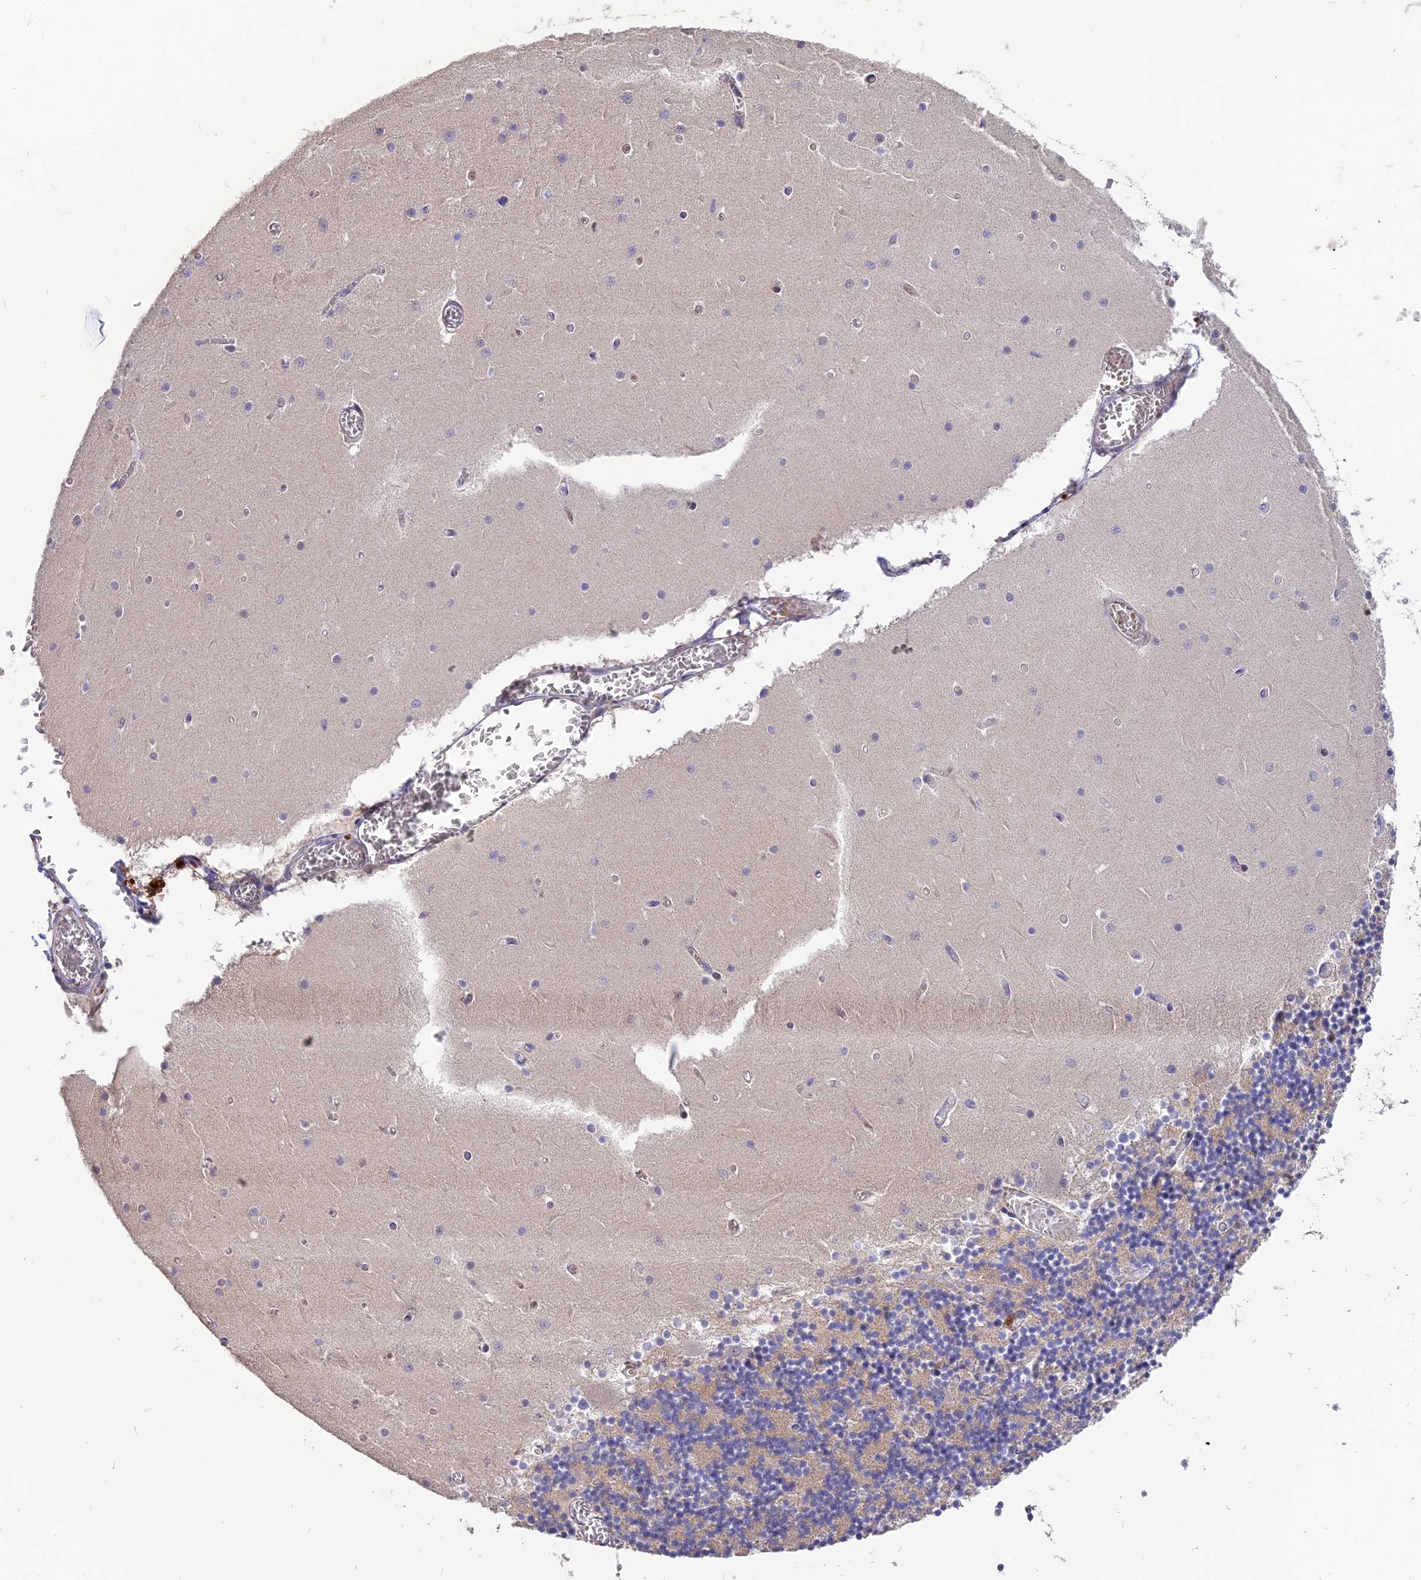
{"staining": {"intensity": "negative", "quantity": "none", "location": "none"}, "tissue": "cerebellum", "cell_type": "Cells in granular layer", "image_type": "normal", "snomed": [{"axis": "morphology", "description": "Normal tissue, NOS"}, {"axis": "topography", "description": "Cerebellum"}], "caption": "Cells in granular layer show no significant protein positivity in normal cerebellum.", "gene": "TMEM263", "patient": {"sex": "female", "age": 28}}